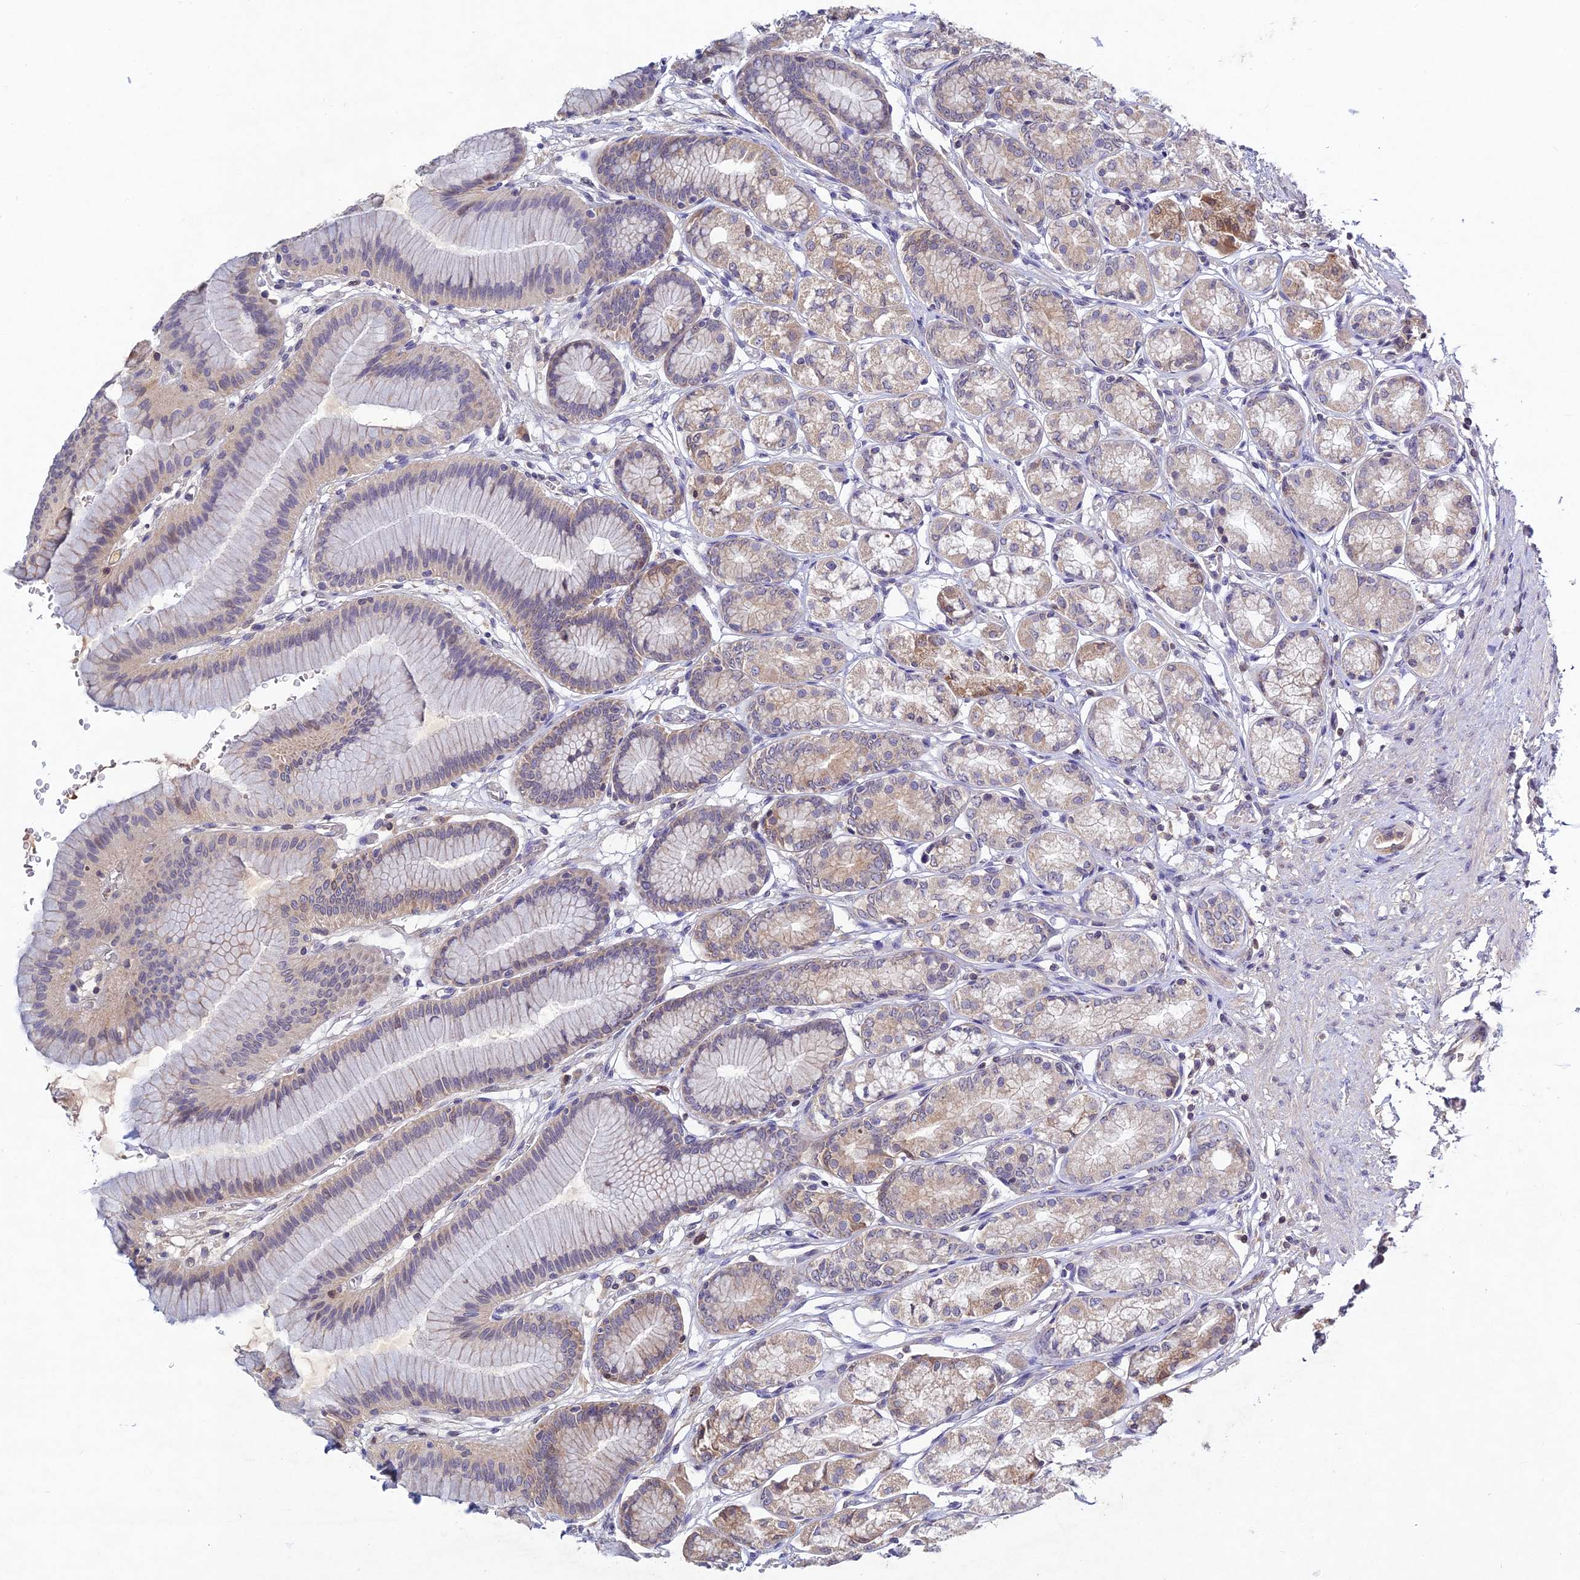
{"staining": {"intensity": "moderate", "quantity": "25%-75%", "location": "cytoplasmic/membranous"}, "tissue": "stomach", "cell_type": "Glandular cells", "image_type": "normal", "snomed": [{"axis": "morphology", "description": "Normal tissue, NOS"}, {"axis": "morphology", "description": "Adenocarcinoma, NOS"}, {"axis": "morphology", "description": "Adenocarcinoma, High grade"}, {"axis": "topography", "description": "Stomach, upper"}, {"axis": "topography", "description": "Stomach"}], "caption": "Glandular cells show medium levels of moderate cytoplasmic/membranous staining in about 25%-75% of cells in benign human stomach.", "gene": "CHST5", "patient": {"sex": "female", "age": 65}}